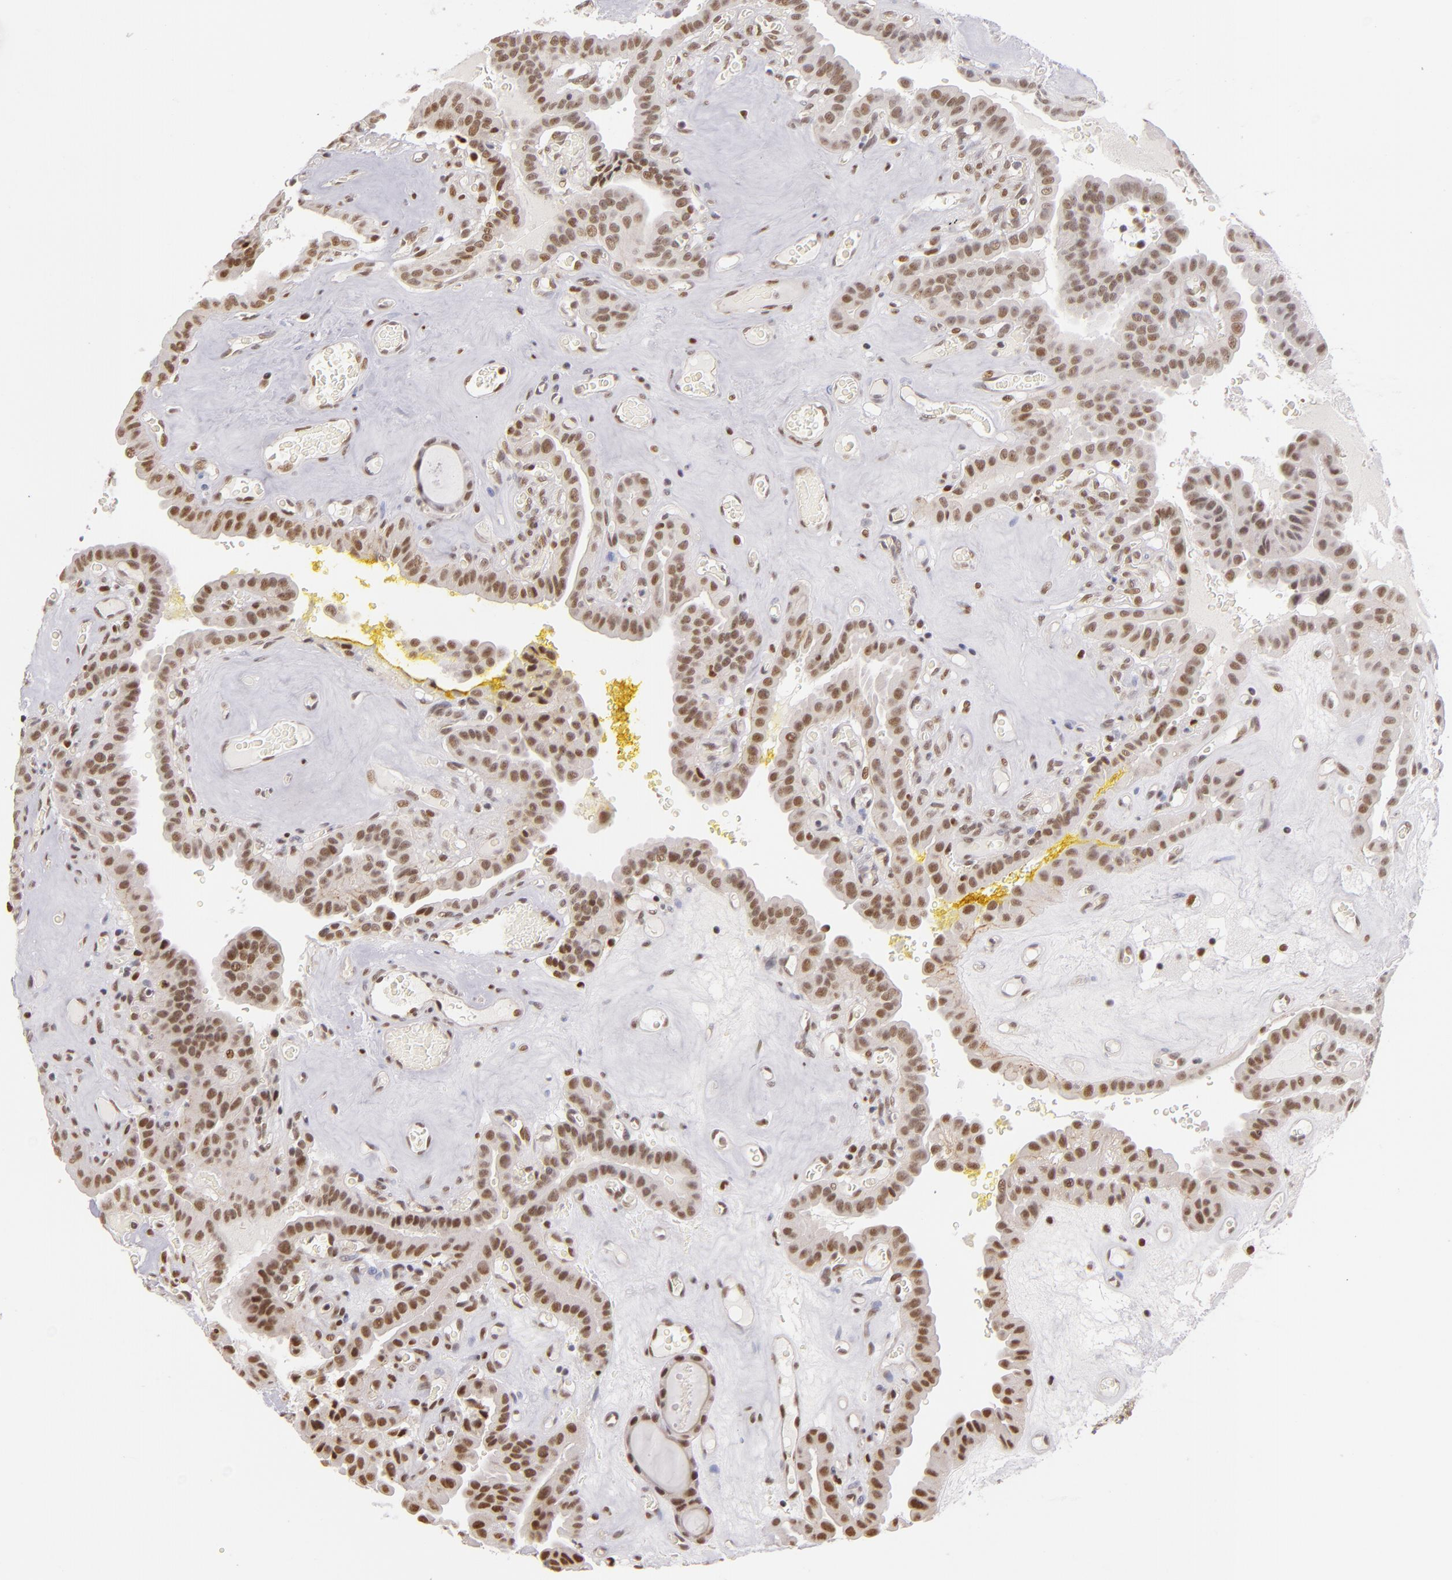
{"staining": {"intensity": "moderate", "quantity": ">75%", "location": "nuclear"}, "tissue": "thyroid cancer", "cell_type": "Tumor cells", "image_type": "cancer", "snomed": [{"axis": "morphology", "description": "Papillary adenocarcinoma, NOS"}, {"axis": "topography", "description": "Thyroid gland"}], "caption": "A brown stain labels moderate nuclear positivity of a protein in human thyroid cancer (papillary adenocarcinoma) tumor cells.", "gene": "NCOR2", "patient": {"sex": "male", "age": 87}}